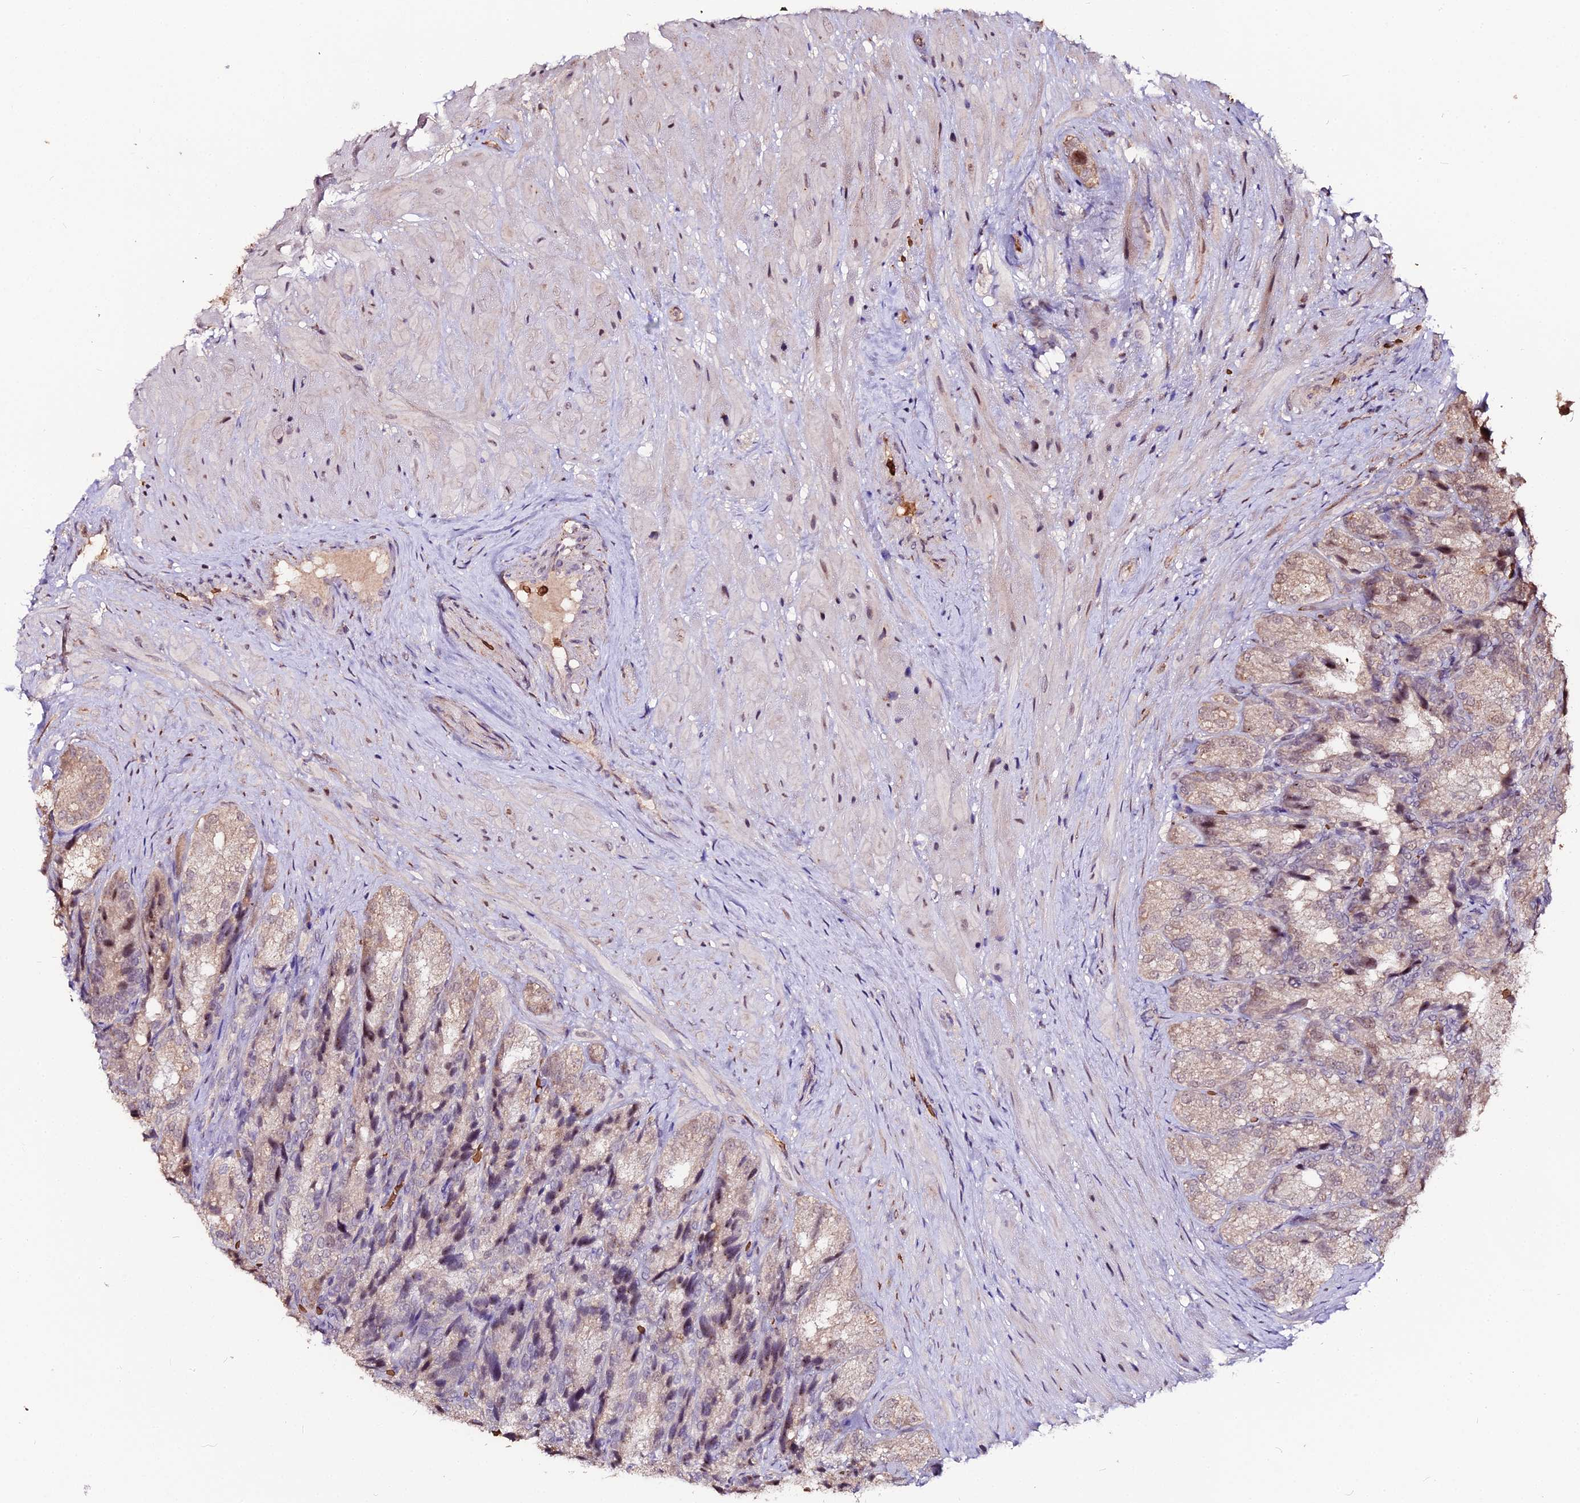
{"staining": {"intensity": "weak", "quantity": "<25%", "location": "nuclear"}, "tissue": "seminal vesicle", "cell_type": "Glandular cells", "image_type": "normal", "snomed": [{"axis": "morphology", "description": "Normal tissue, NOS"}, {"axis": "topography", "description": "Seminal veicle"}], "caption": "Immunohistochemical staining of unremarkable human seminal vesicle reveals no significant staining in glandular cells.", "gene": "ZDBF2", "patient": {"sex": "male", "age": 58}}